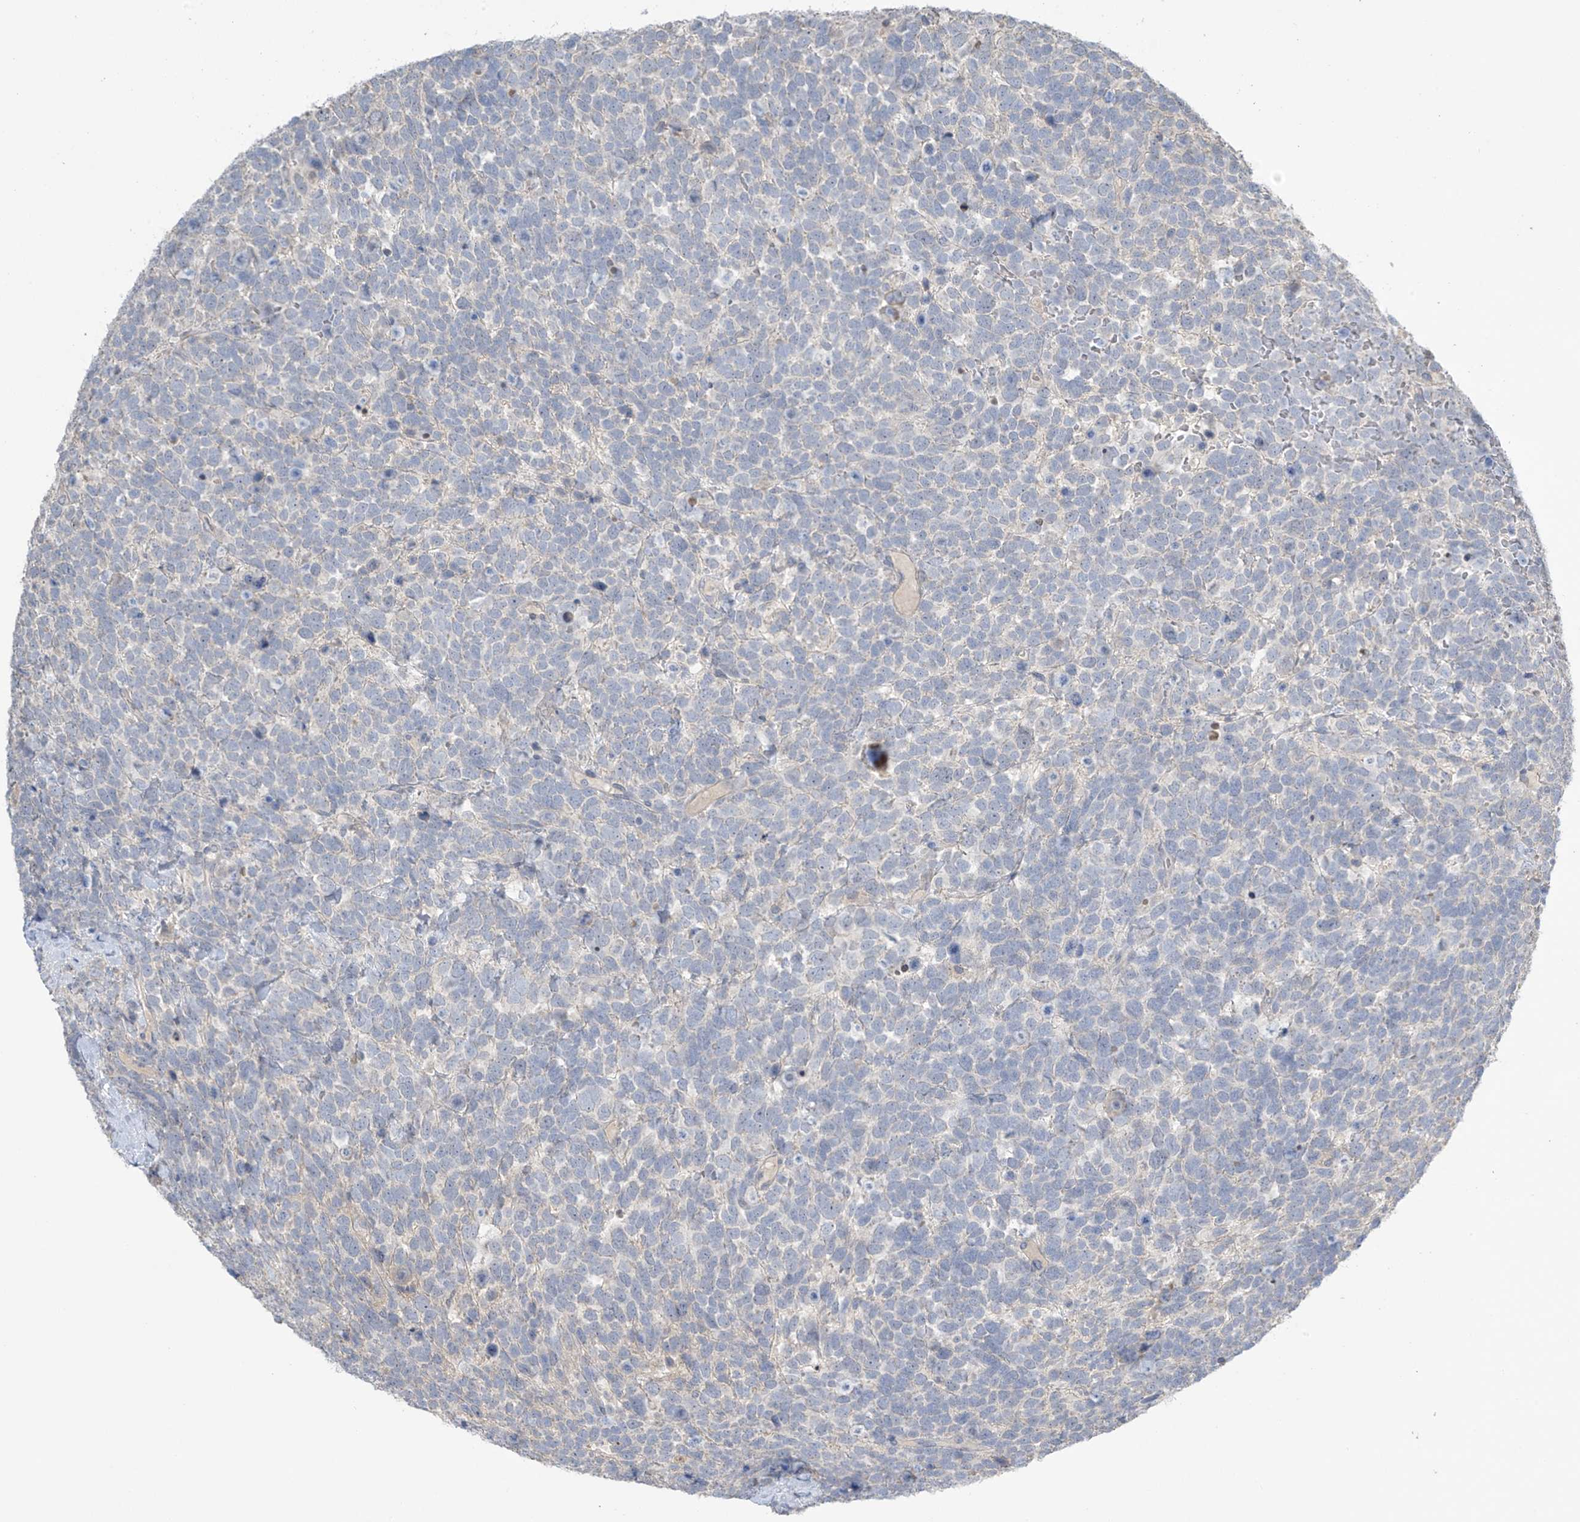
{"staining": {"intensity": "negative", "quantity": "none", "location": "none"}, "tissue": "urothelial cancer", "cell_type": "Tumor cells", "image_type": "cancer", "snomed": [{"axis": "morphology", "description": "Urothelial carcinoma, High grade"}, {"axis": "topography", "description": "Urinary bladder"}], "caption": "Urothelial carcinoma (high-grade) stained for a protein using IHC shows no expression tumor cells.", "gene": "SLFN14", "patient": {"sex": "female", "age": 82}}